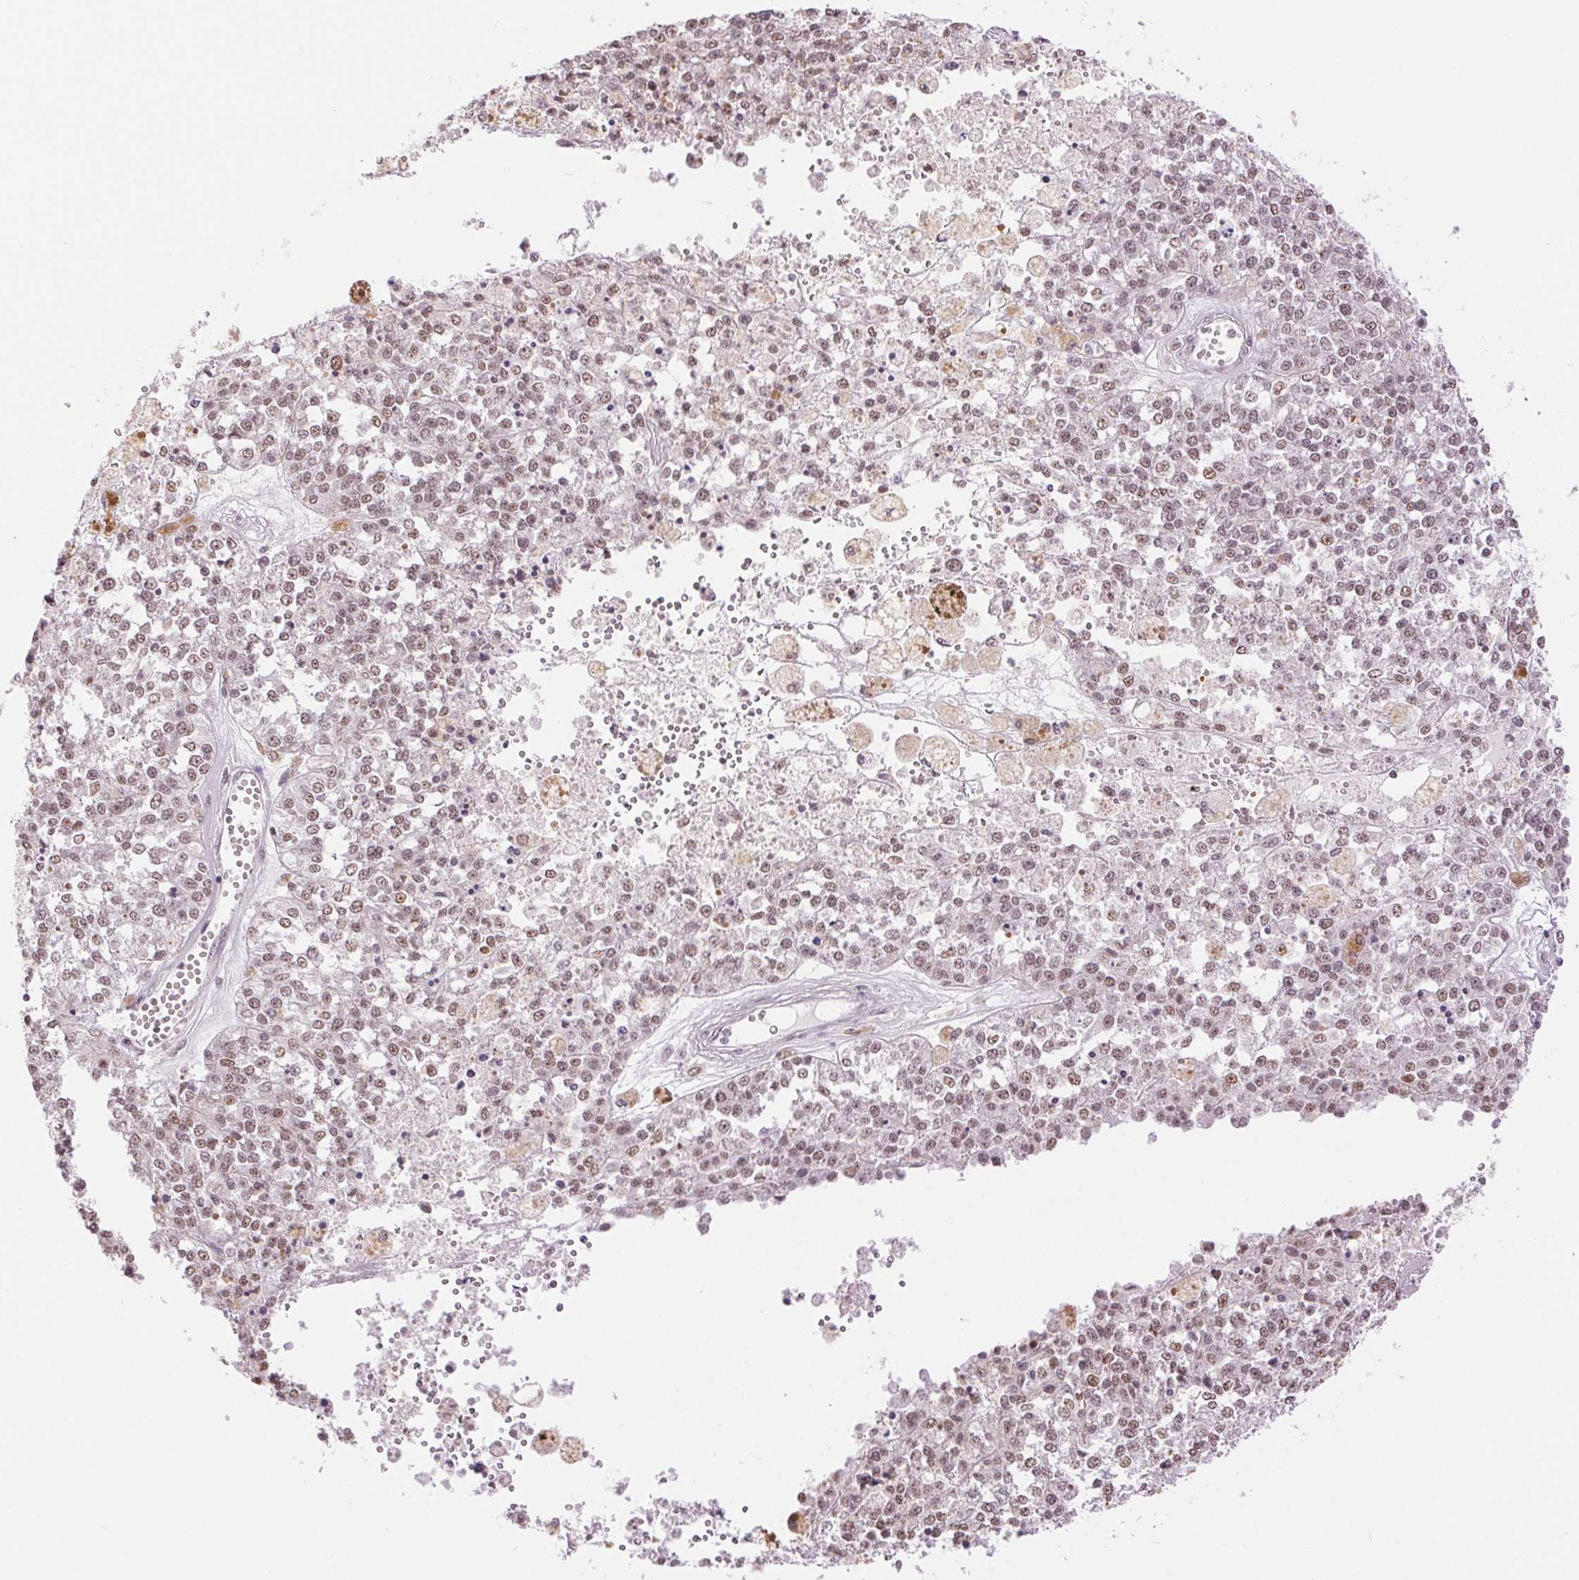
{"staining": {"intensity": "weak", "quantity": ">75%", "location": "nuclear"}, "tissue": "melanoma", "cell_type": "Tumor cells", "image_type": "cancer", "snomed": [{"axis": "morphology", "description": "Malignant melanoma, Metastatic site"}, {"axis": "topography", "description": "Lymph node"}], "caption": "An image of malignant melanoma (metastatic site) stained for a protein displays weak nuclear brown staining in tumor cells.", "gene": "RPRD1B", "patient": {"sex": "female", "age": 64}}